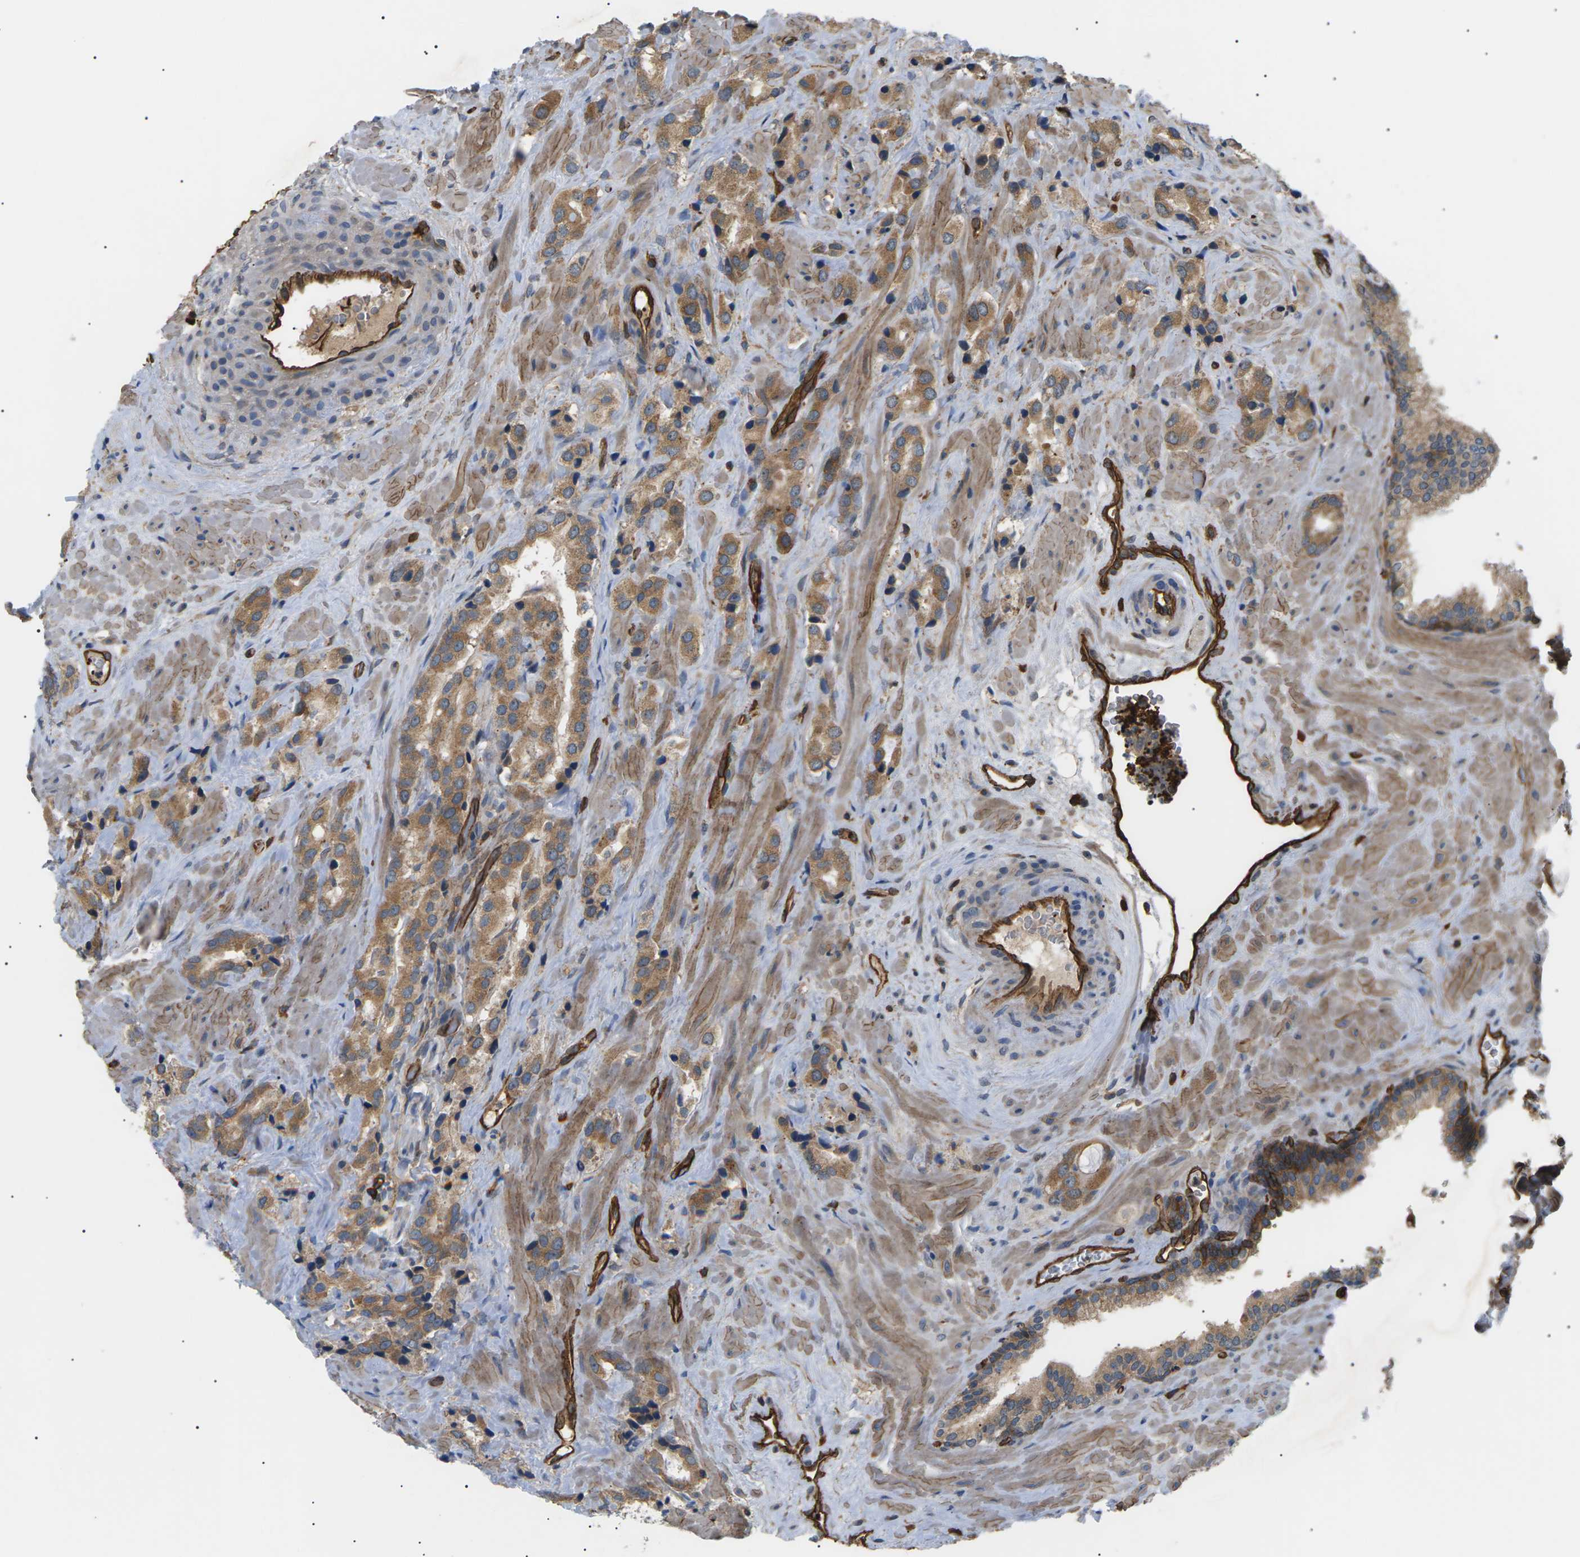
{"staining": {"intensity": "moderate", "quantity": ">75%", "location": "cytoplasmic/membranous"}, "tissue": "prostate cancer", "cell_type": "Tumor cells", "image_type": "cancer", "snomed": [{"axis": "morphology", "description": "Adenocarcinoma, High grade"}, {"axis": "topography", "description": "Prostate"}], "caption": "High-magnification brightfield microscopy of prostate cancer stained with DAB (brown) and counterstained with hematoxylin (blue). tumor cells exhibit moderate cytoplasmic/membranous expression is identified in approximately>75% of cells.", "gene": "TMTC4", "patient": {"sex": "male", "age": 64}}